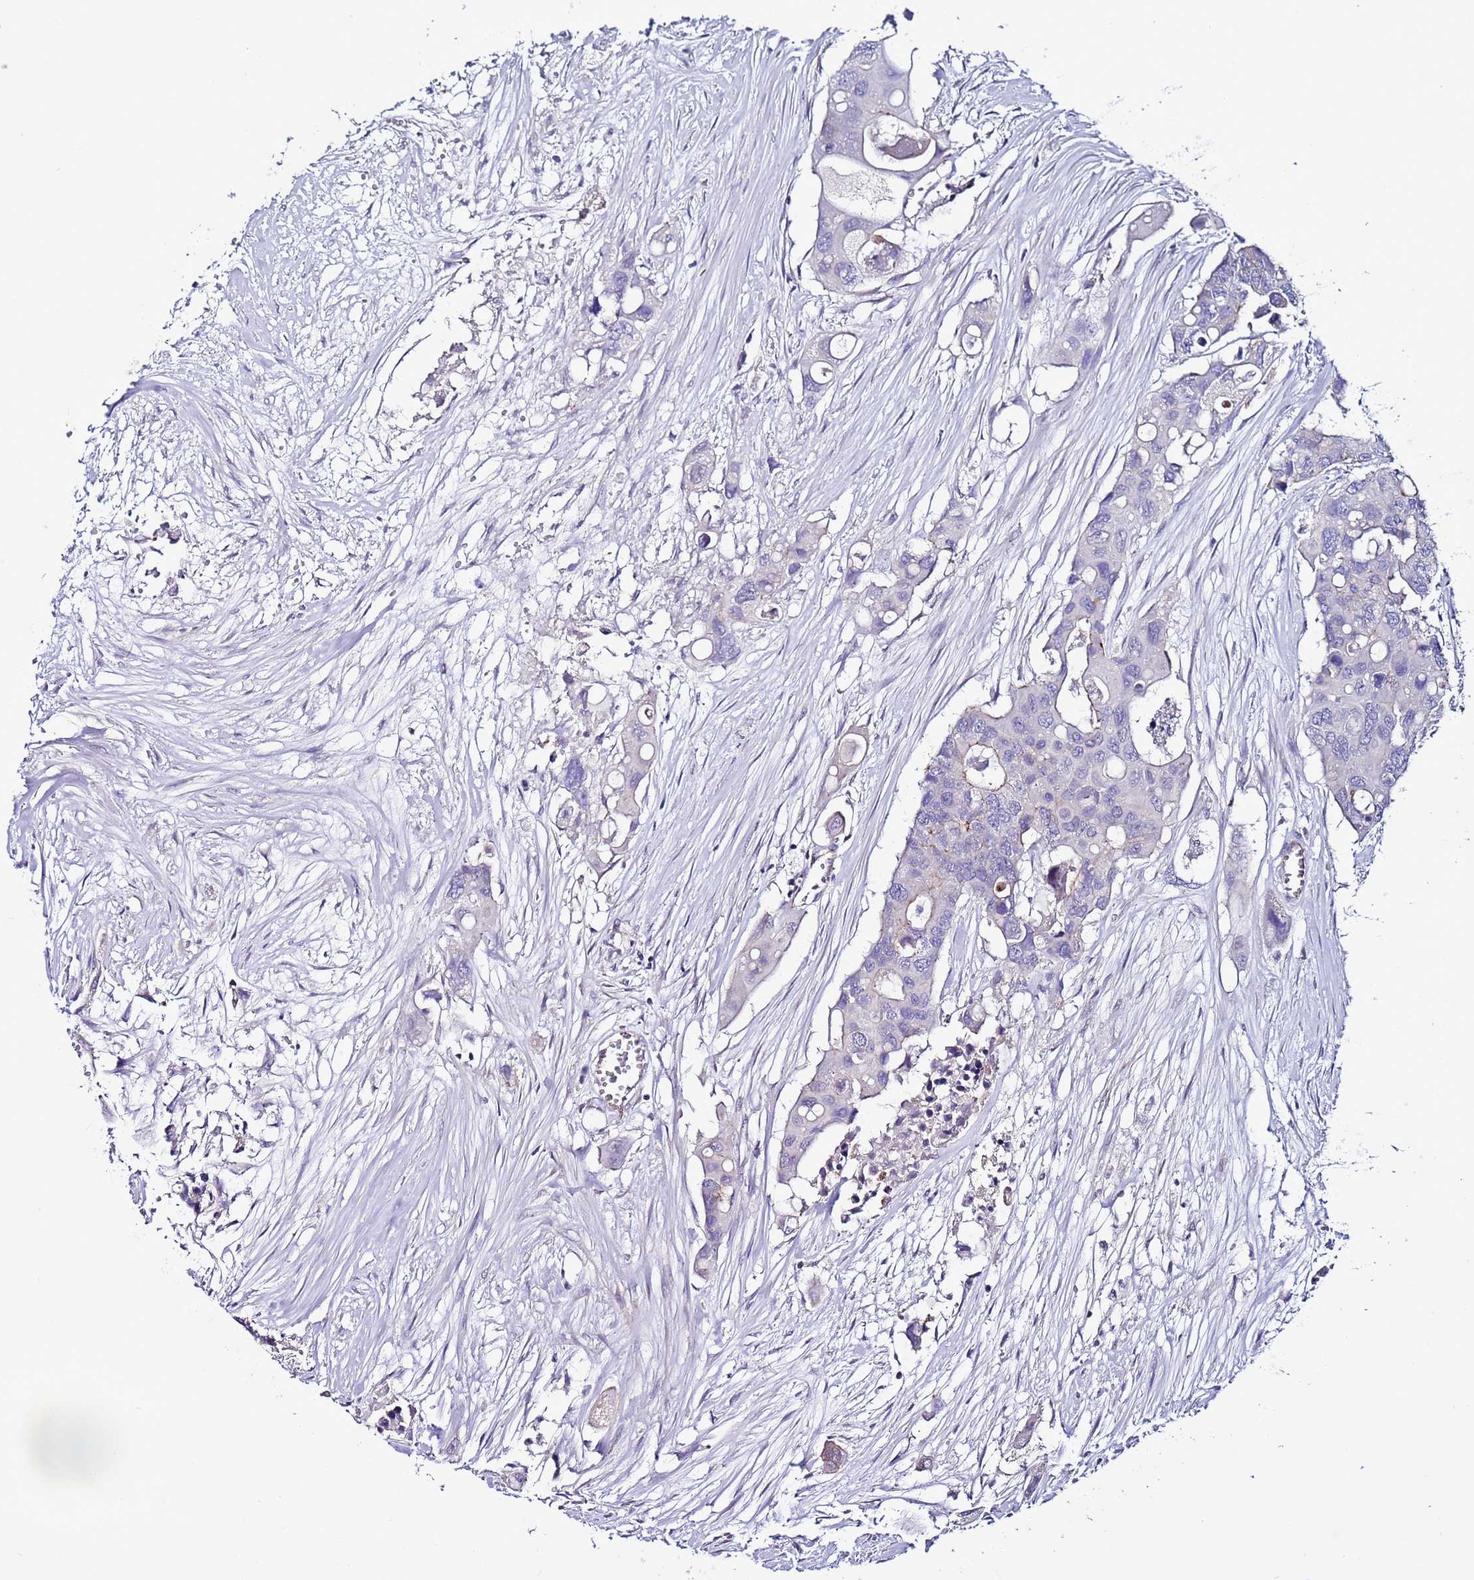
{"staining": {"intensity": "negative", "quantity": "none", "location": "none"}, "tissue": "colorectal cancer", "cell_type": "Tumor cells", "image_type": "cancer", "snomed": [{"axis": "morphology", "description": "Adenocarcinoma, NOS"}, {"axis": "topography", "description": "Colon"}], "caption": "The photomicrograph exhibits no staining of tumor cells in colorectal cancer (adenocarcinoma). The staining was performed using DAB (3,3'-diaminobenzidine) to visualize the protein expression in brown, while the nuclei were stained in blue with hematoxylin (Magnification: 20x).", "gene": "TENM3", "patient": {"sex": "male", "age": 77}}